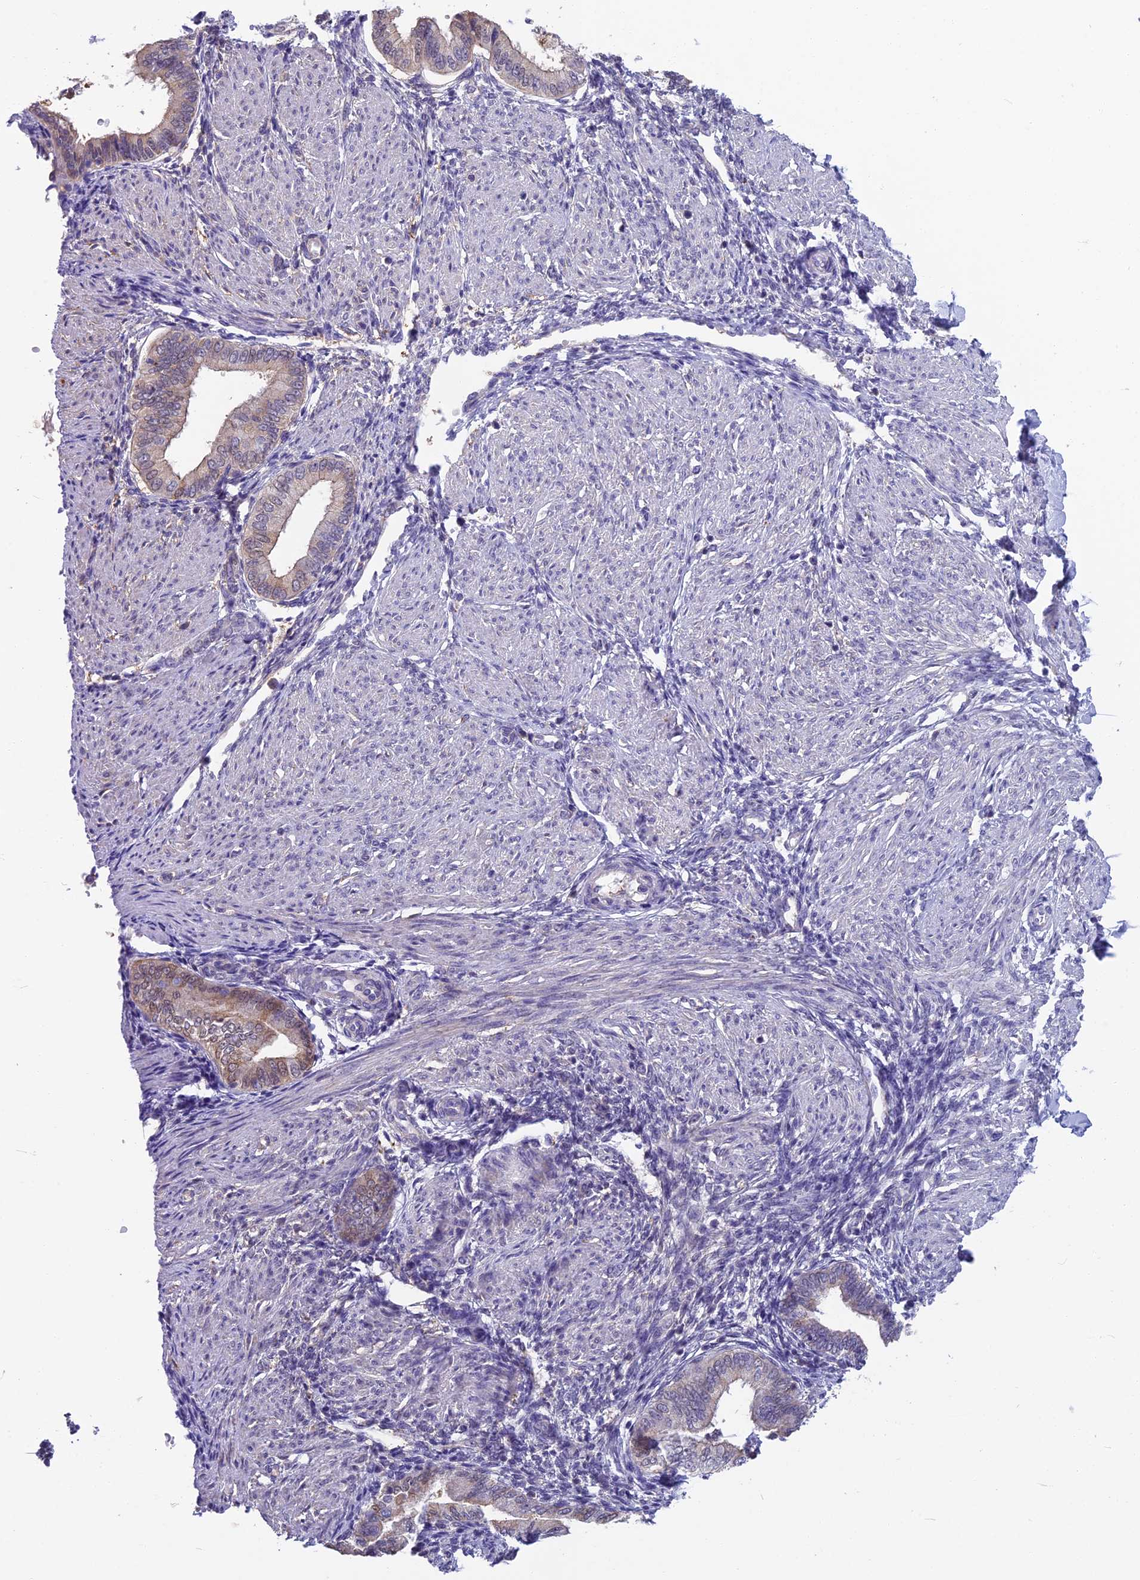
{"staining": {"intensity": "negative", "quantity": "none", "location": "none"}, "tissue": "endometrium", "cell_type": "Cells in endometrial stroma", "image_type": "normal", "snomed": [{"axis": "morphology", "description": "Normal tissue, NOS"}, {"axis": "topography", "description": "Endometrium"}], "caption": "This is a histopathology image of immunohistochemistry staining of benign endometrium, which shows no positivity in cells in endometrial stroma.", "gene": "SNAP91", "patient": {"sex": "female", "age": 53}}